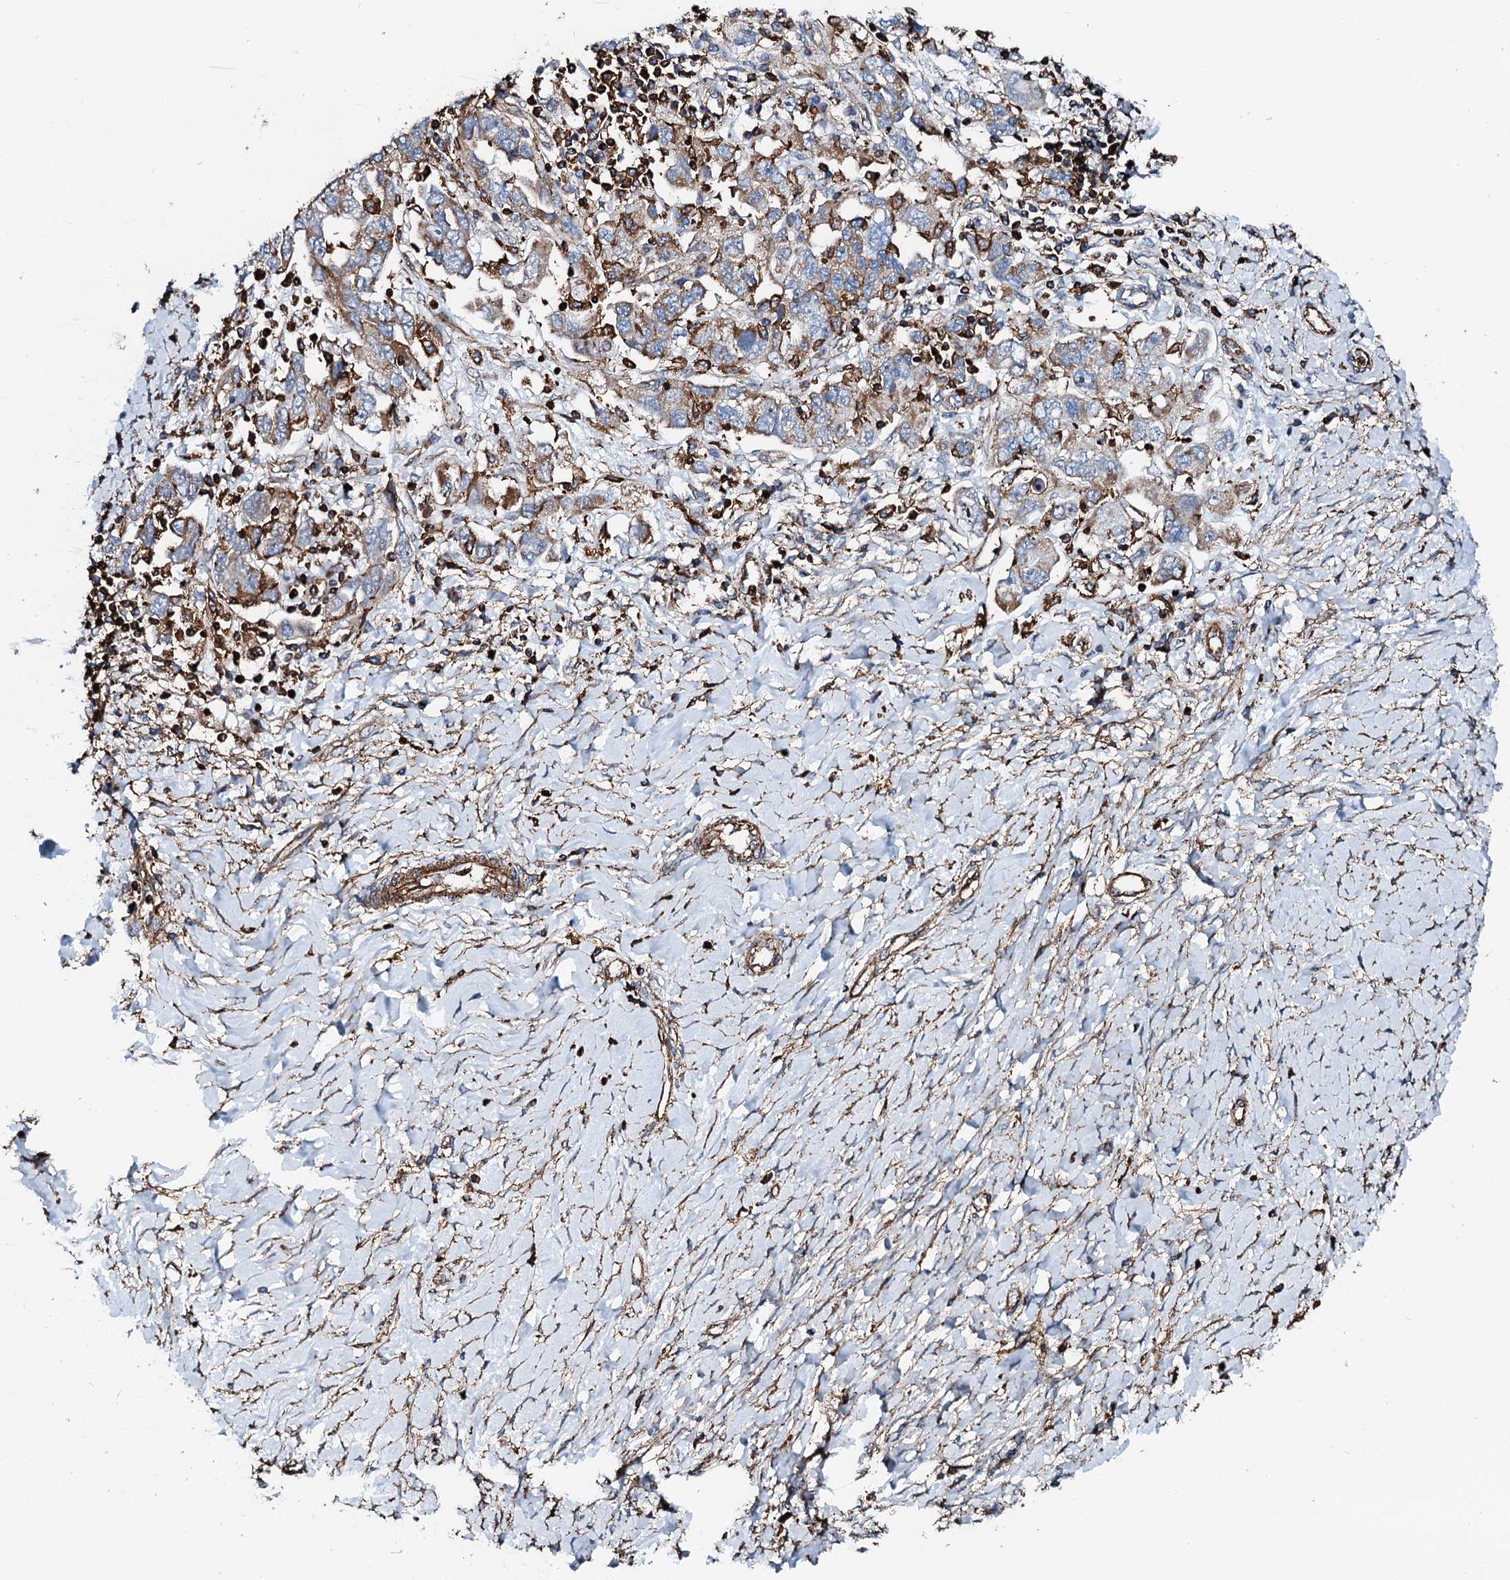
{"staining": {"intensity": "moderate", "quantity": "25%-75%", "location": "cytoplasmic/membranous"}, "tissue": "ovarian cancer", "cell_type": "Tumor cells", "image_type": "cancer", "snomed": [{"axis": "morphology", "description": "Carcinoma, NOS"}, {"axis": "morphology", "description": "Cystadenocarcinoma, serous, NOS"}, {"axis": "topography", "description": "Ovary"}], "caption": "Moderate cytoplasmic/membranous protein positivity is present in approximately 25%-75% of tumor cells in ovarian cancer (carcinoma).", "gene": "INTS10", "patient": {"sex": "female", "age": 69}}